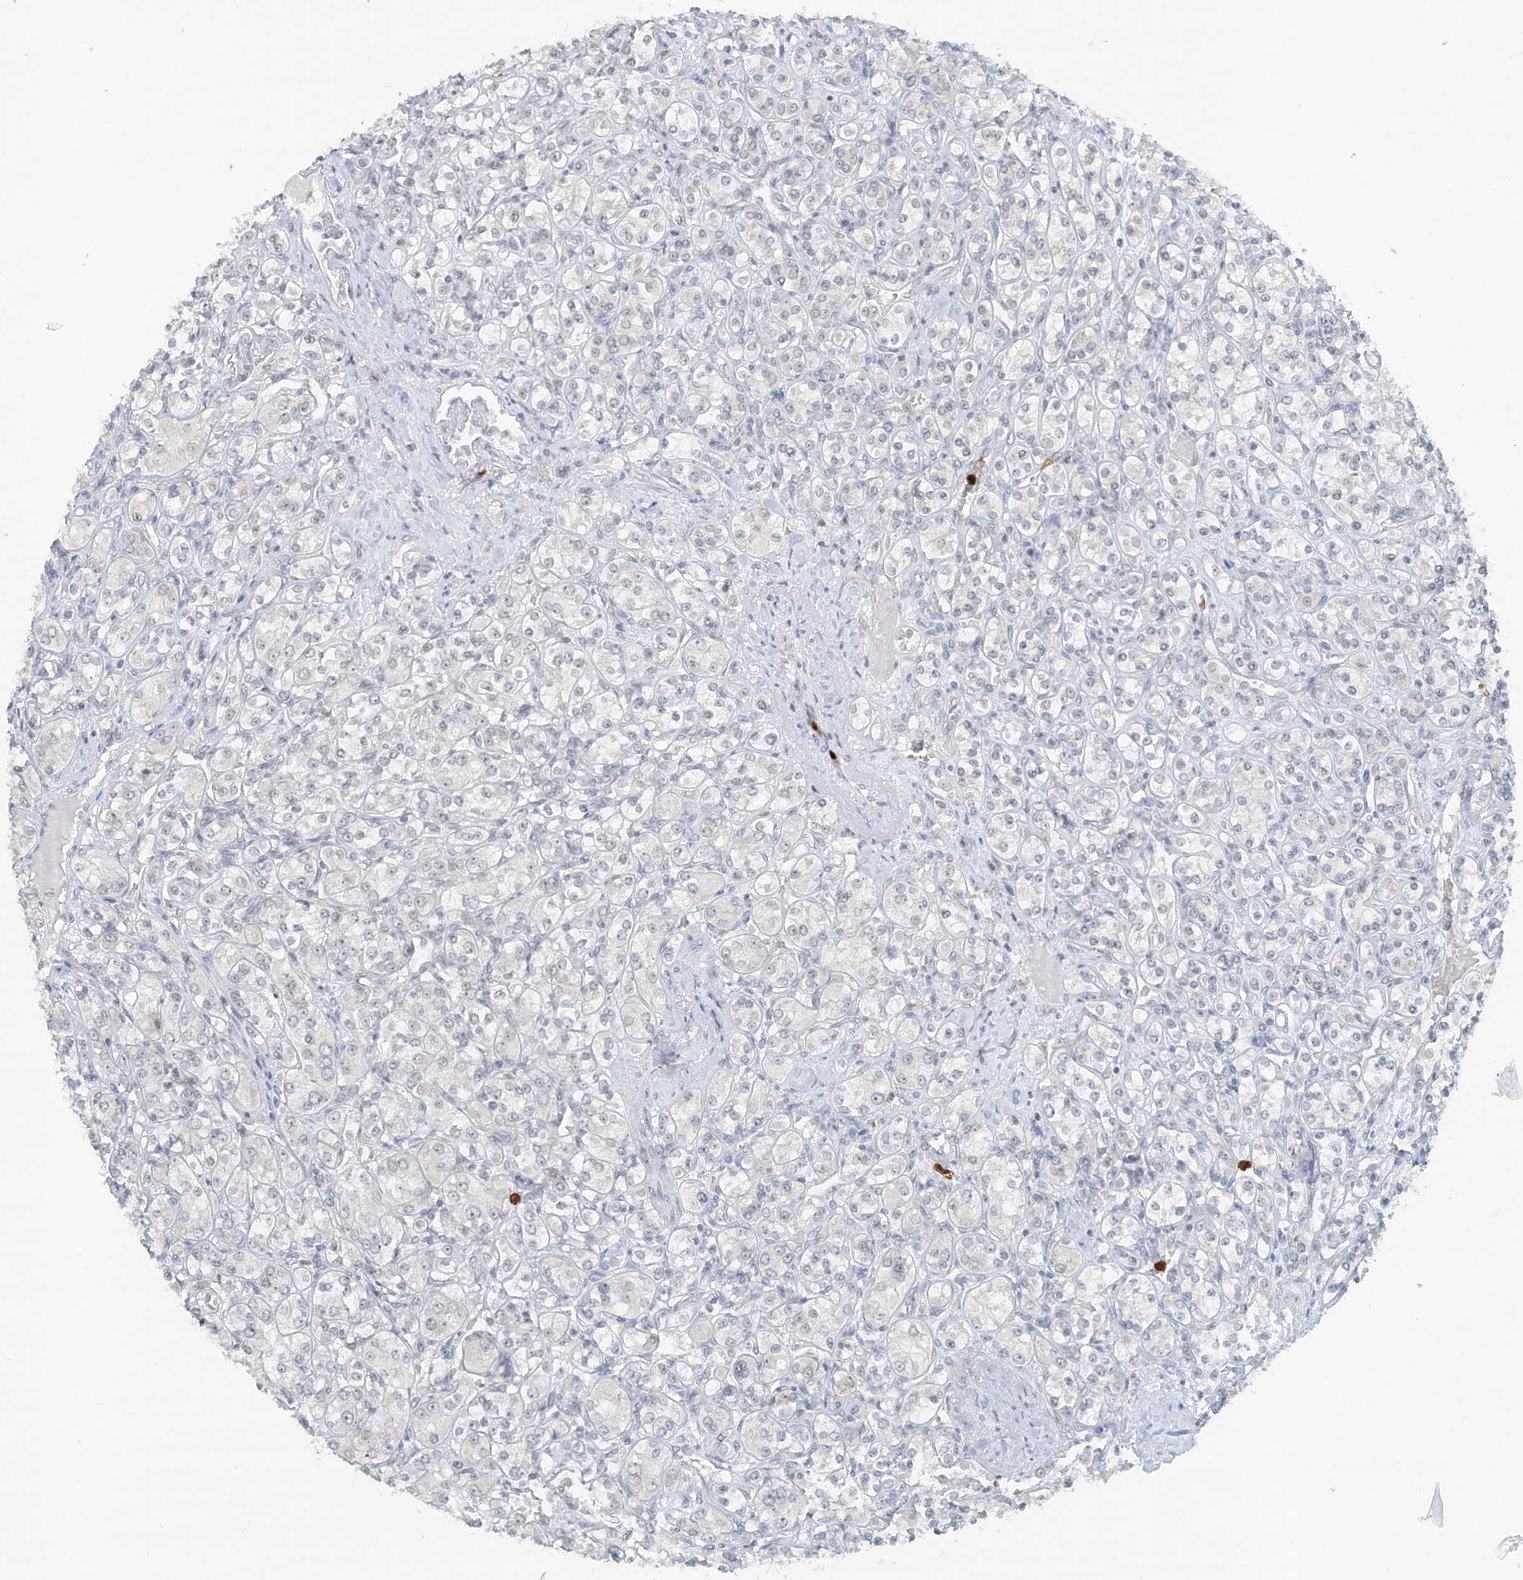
{"staining": {"intensity": "negative", "quantity": "none", "location": "none"}, "tissue": "renal cancer", "cell_type": "Tumor cells", "image_type": "cancer", "snomed": [{"axis": "morphology", "description": "Adenocarcinoma, NOS"}, {"axis": "topography", "description": "Kidney"}], "caption": "IHC of renal adenocarcinoma reveals no positivity in tumor cells.", "gene": "NUP54", "patient": {"sex": "male", "age": 77}}